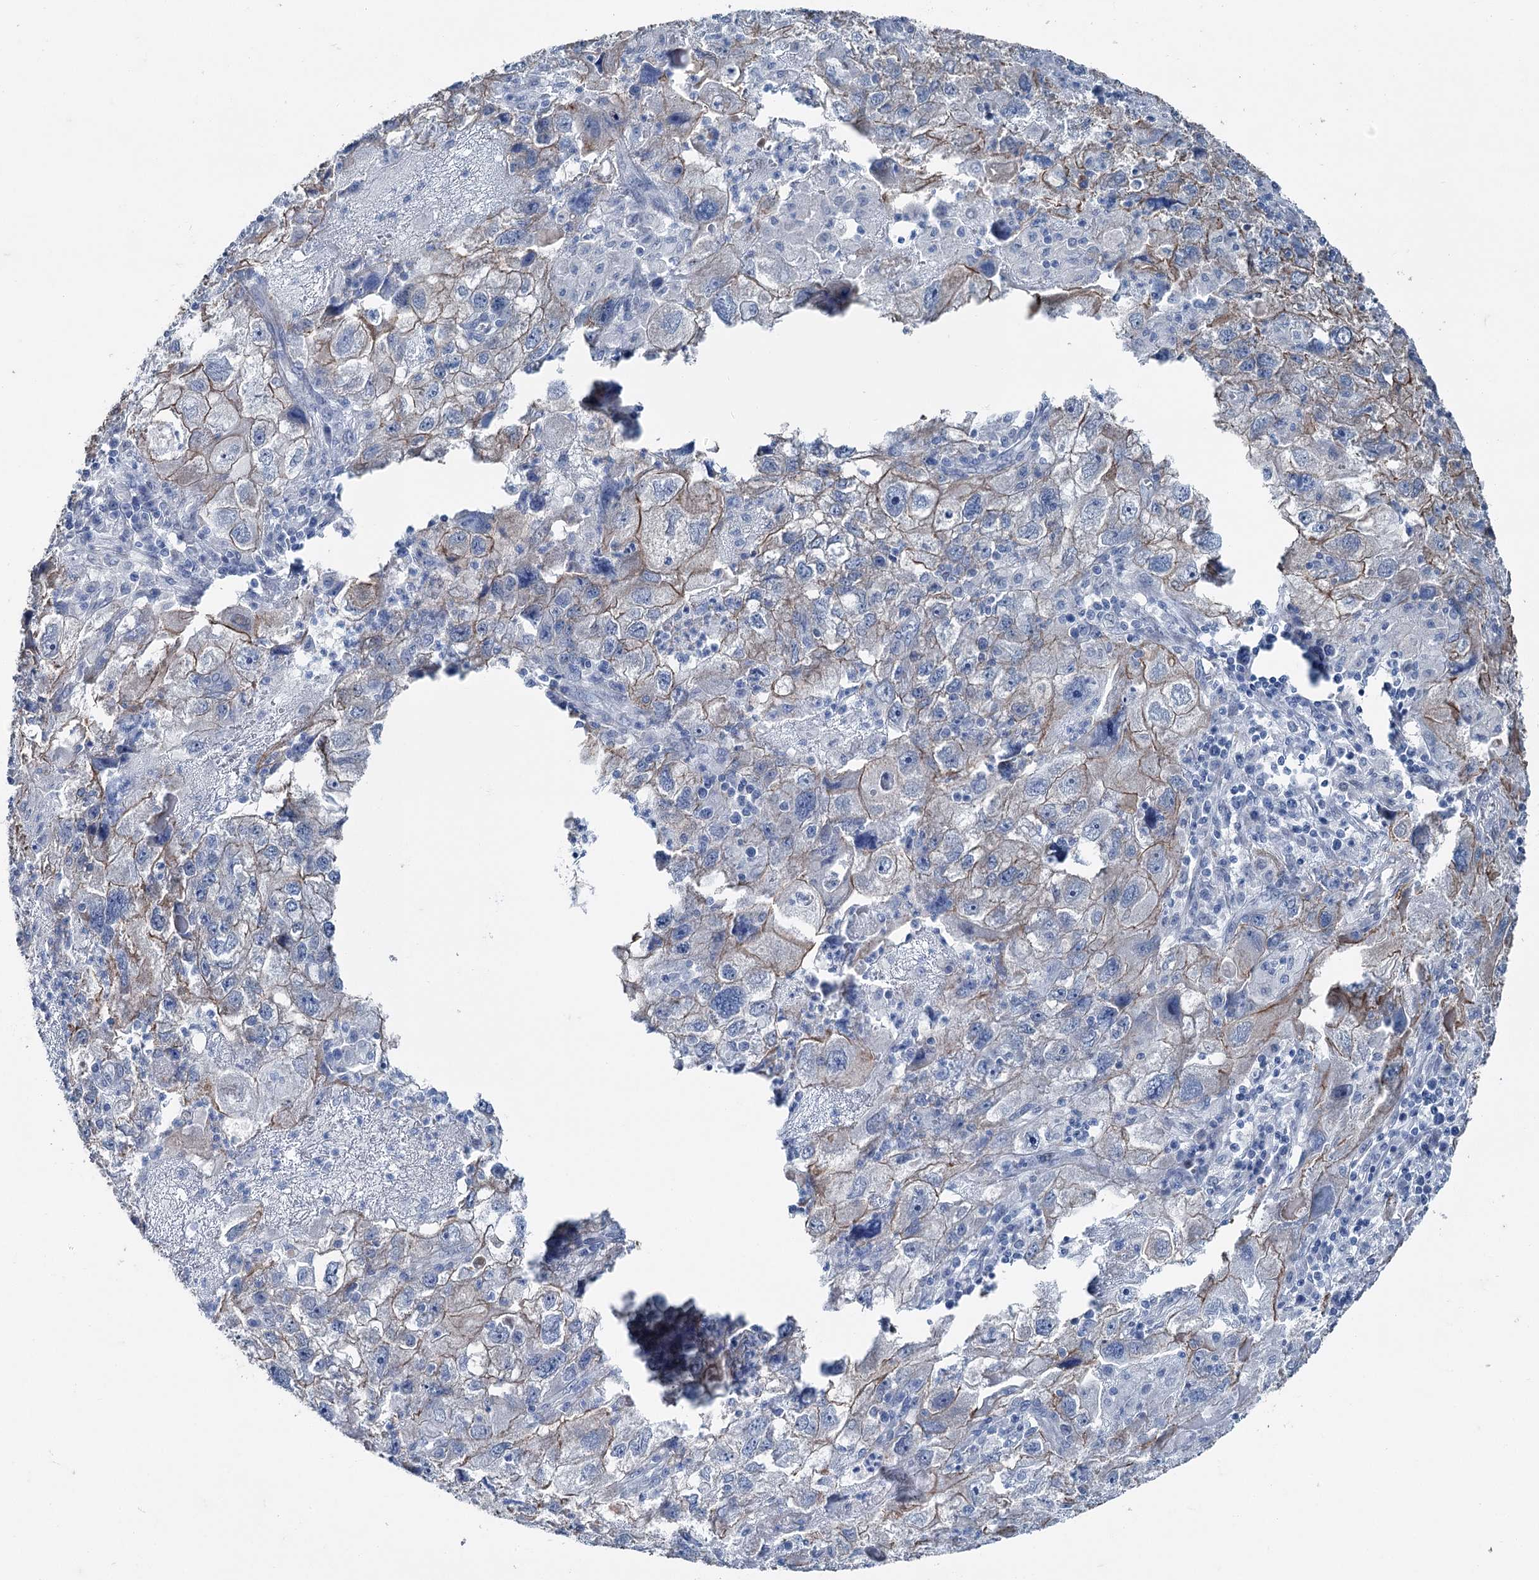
{"staining": {"intensity": "moderate", "quantity": "25%-75%", "location": "cytoplasmic/membranous"}, "tissue": "endometrial cancer", "cell_type": "Tumor cells", "image_type": "cancer", "snomed": [{"axis": "morphology", "description": "Adenocarcinoma, NOS"}, {"axis": "topography", "description": "Endometrium"}], "caption": "Immunohistochemical staining of adenocarcinoma (endometrial) reveals medium levels of moderate cytoplasmic/membranous protein positivity in about 25%-75% of tumor cells. (brown staining indicates protein expression, while blue staining denotes nuclei).", "gene": "FAM120B", "patient": {"sex": "female", "age": 49}}